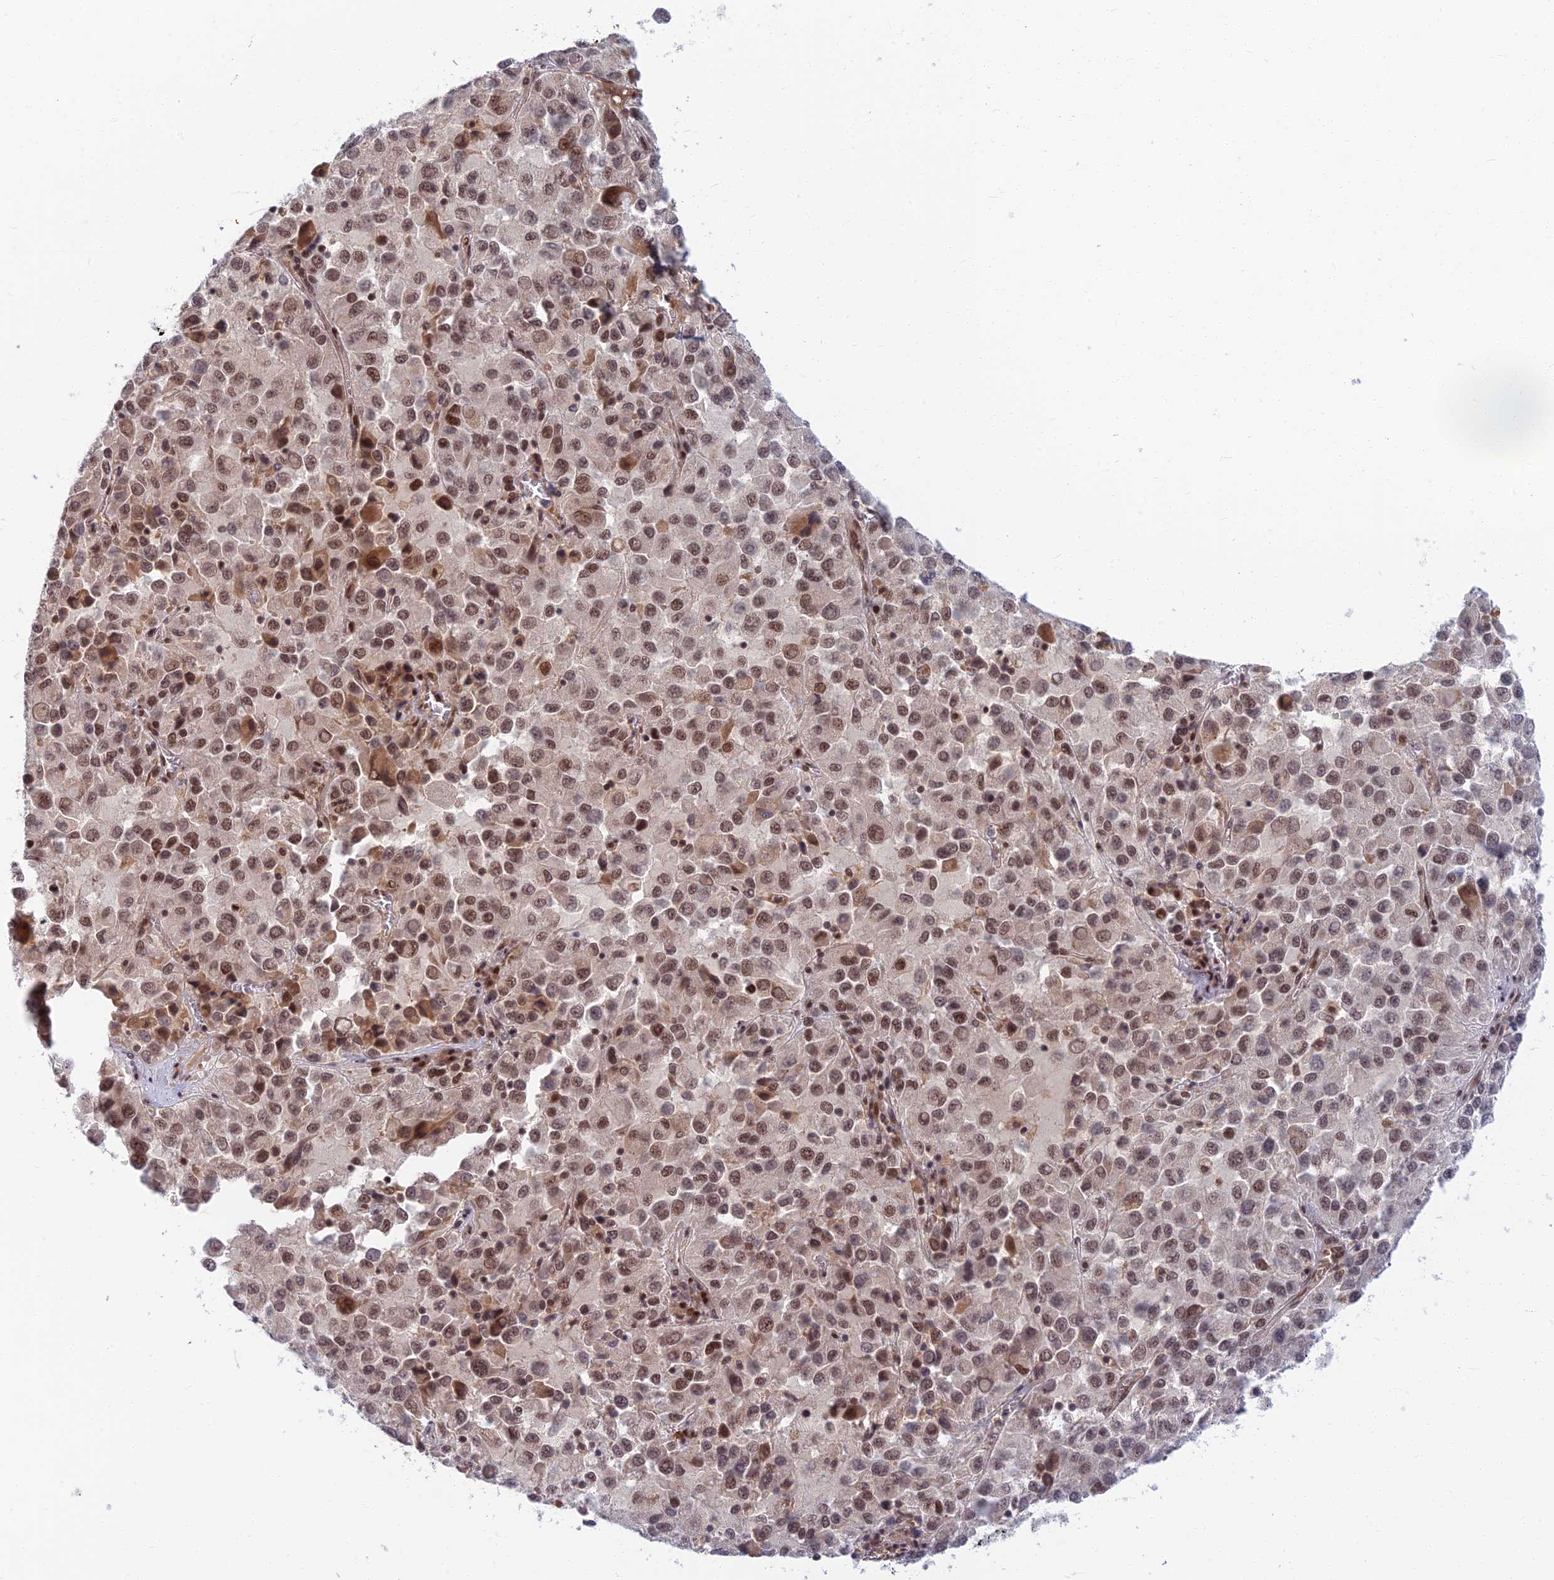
{"staining": {"intensity": "moderate", "quantity": ">75%", "location": "nuclear"}, "tissue": "melanoma", "cell_type": "Tumor cells", "image_type": "cancer", "snomed": [{"axis": "morphology", "description": "Malignant melanoma, Metastatic site"}, {"axis": "topography", "description": "Lung"}], "caption": "Immunohistochemical staining of human malignant melanoma (metastatic site) reveals medium levels of moderate nuclear protein staining in approximately >75% of tumor cells.", "gene": "TCEA2", "patient": {"sex": "male", "age": 64}}